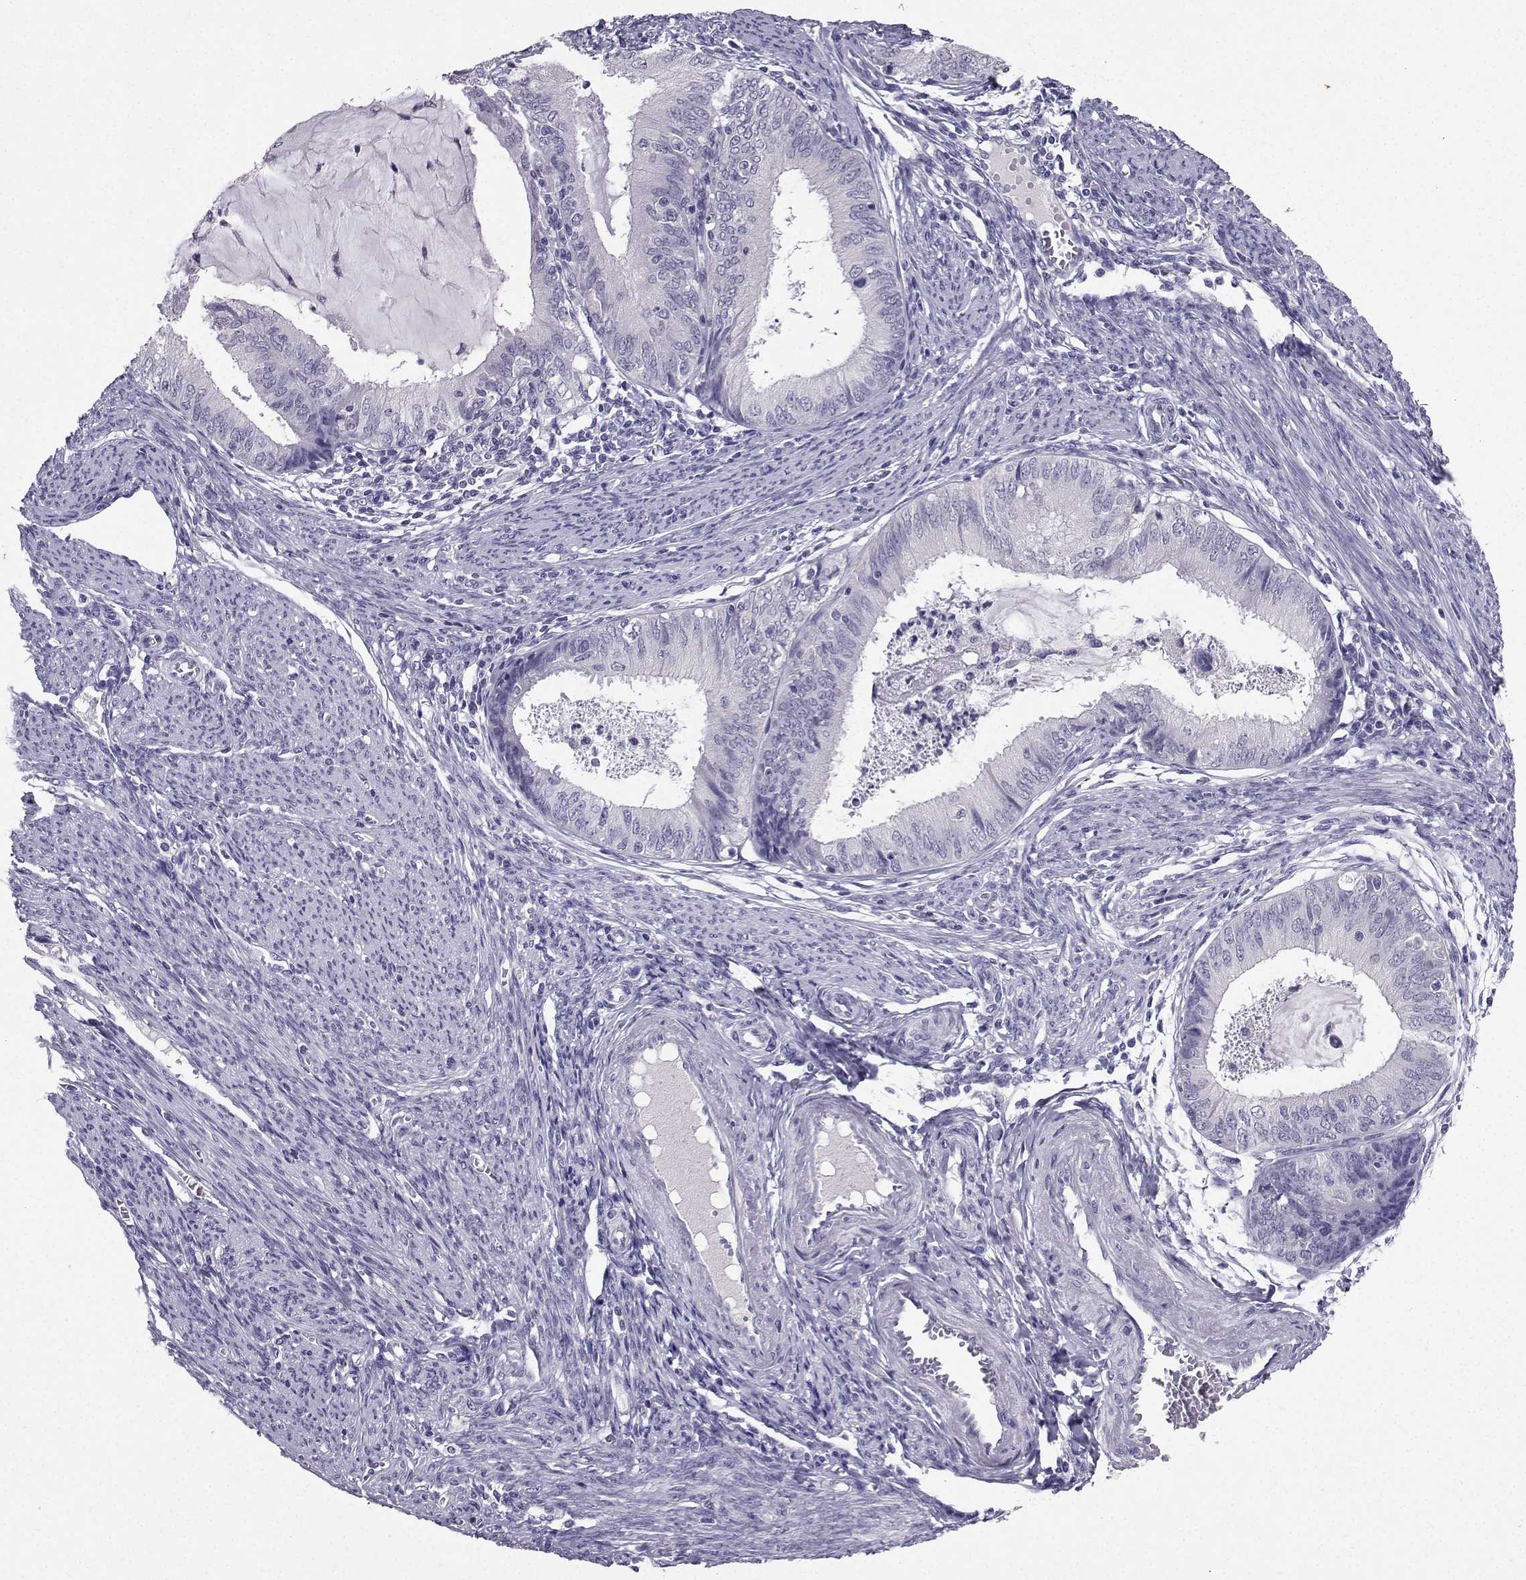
{"staining": {"intensity": "negative", "quantity": "none", "location": "none"}, "tissue": "endometrial cancer", "cell_type": "Tumor cells", "image_type": "cancer", "snomed": [{"axis": "morphology", "description": "Adenocarcinoma, NOS"}, {"axis": "topography", "description": "Endometrium"}], "caption": "IHC of human adenocarcinoma (endometrial) displays no staining in tumor cells. The staining was performed using DAB to visualize the protein expression in brown, while the nuclei were stained in blue with hematoxylin (Magnification: 20x).", "gene": "SPAG11B", "patient": {"sex": "female", "age": 57}}